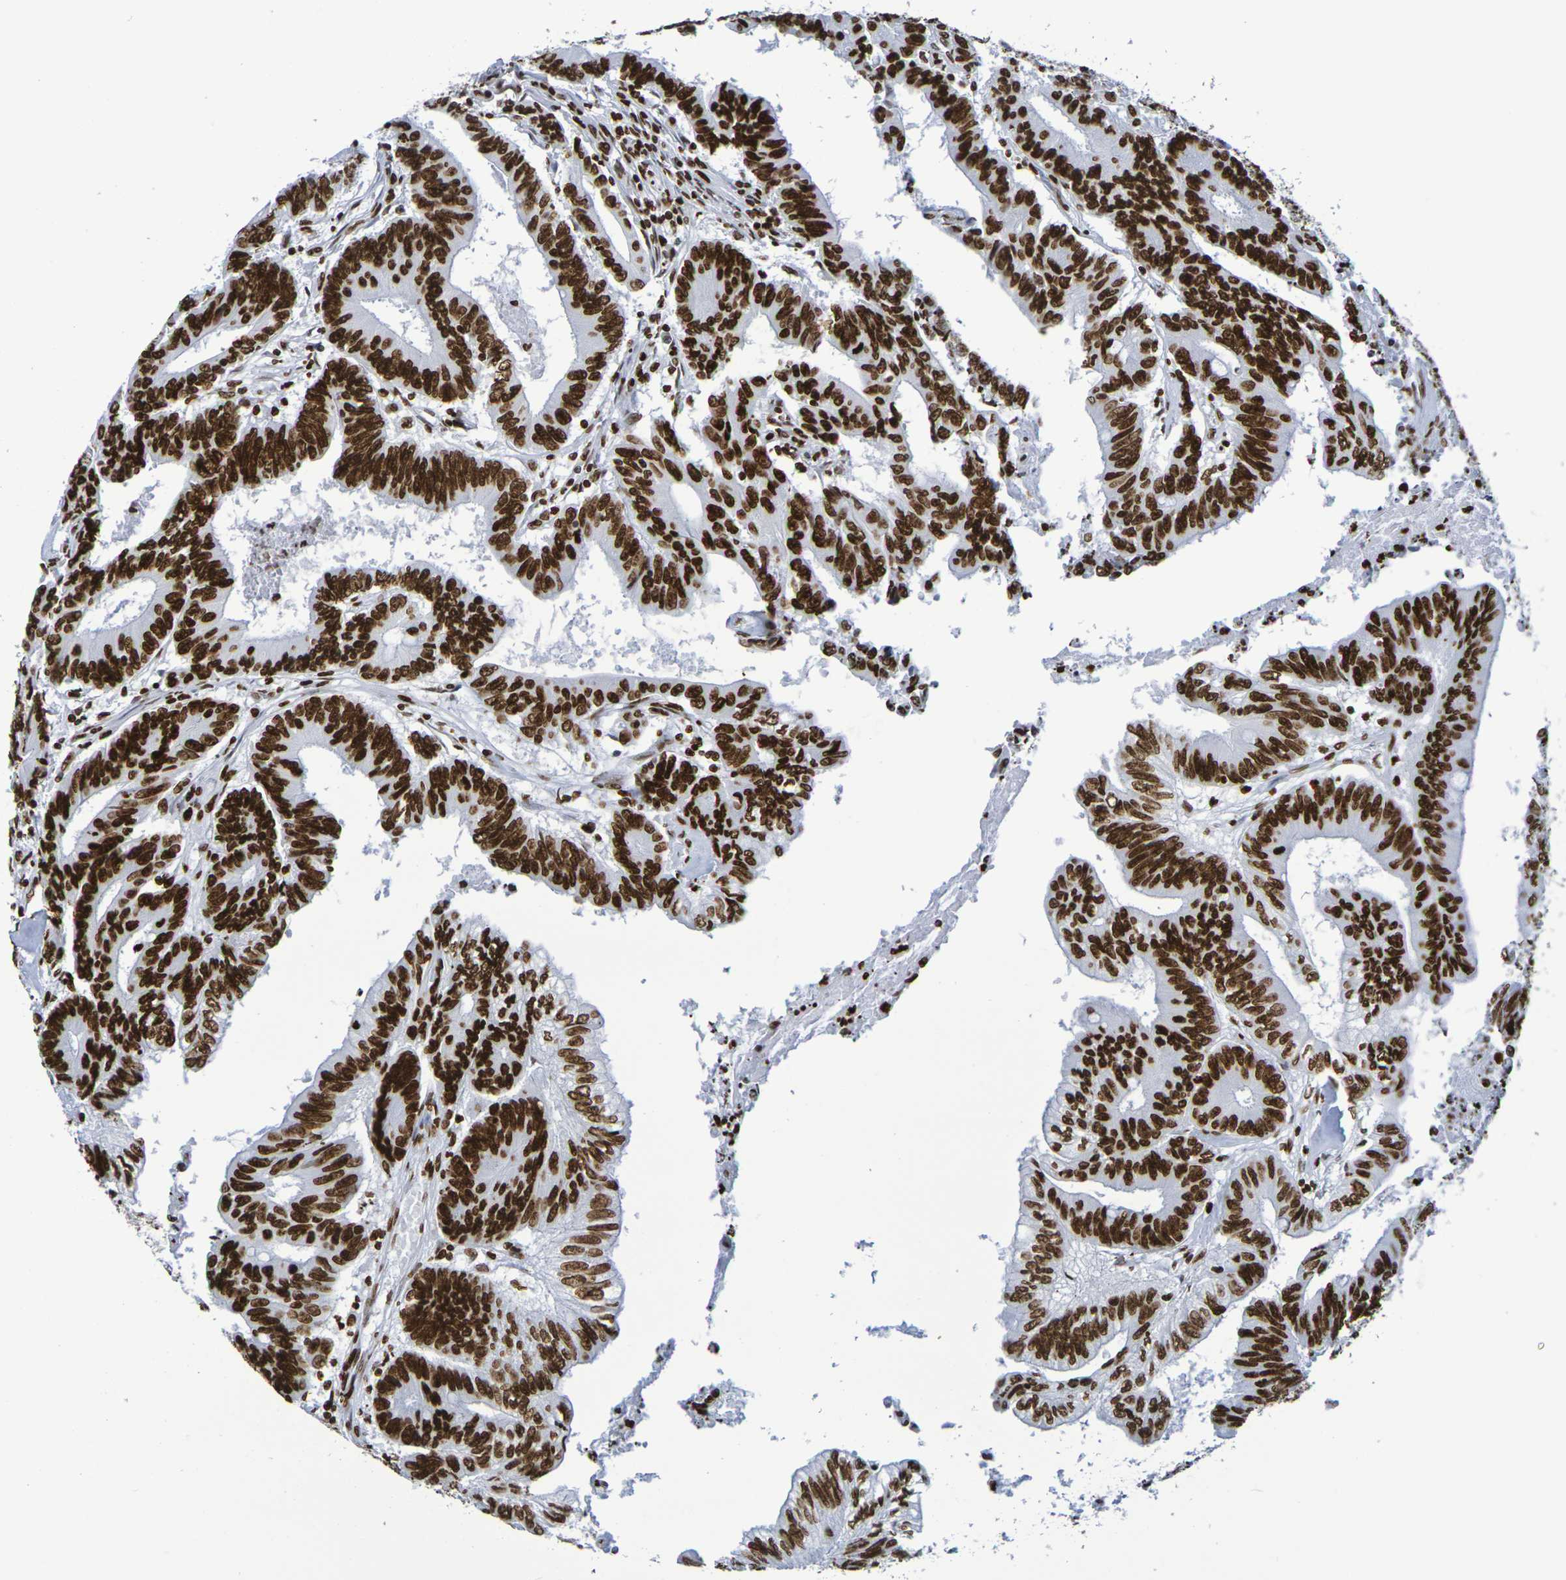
{"staining": {"intensity": "strong", "quantity": ">75%", "location": "nuclear"}, "tissue": "colorectal cancer", "cell_type": "Tumor cells", "image_type": "cancer", "snomed": [{"axis": "morphology", "description": "Adenocarcinoma, NOS"}, {"axis": "topography", "description": "Colon"}], "caption": "Approximately >75% of tumor cells in human adenocarcinoma (colorectal) reveal strong nuclear protein staining as visualized by brown immunohistochemical staining.", "gene": "H1-5", "patient": {"sex": "male", "age": 45}}